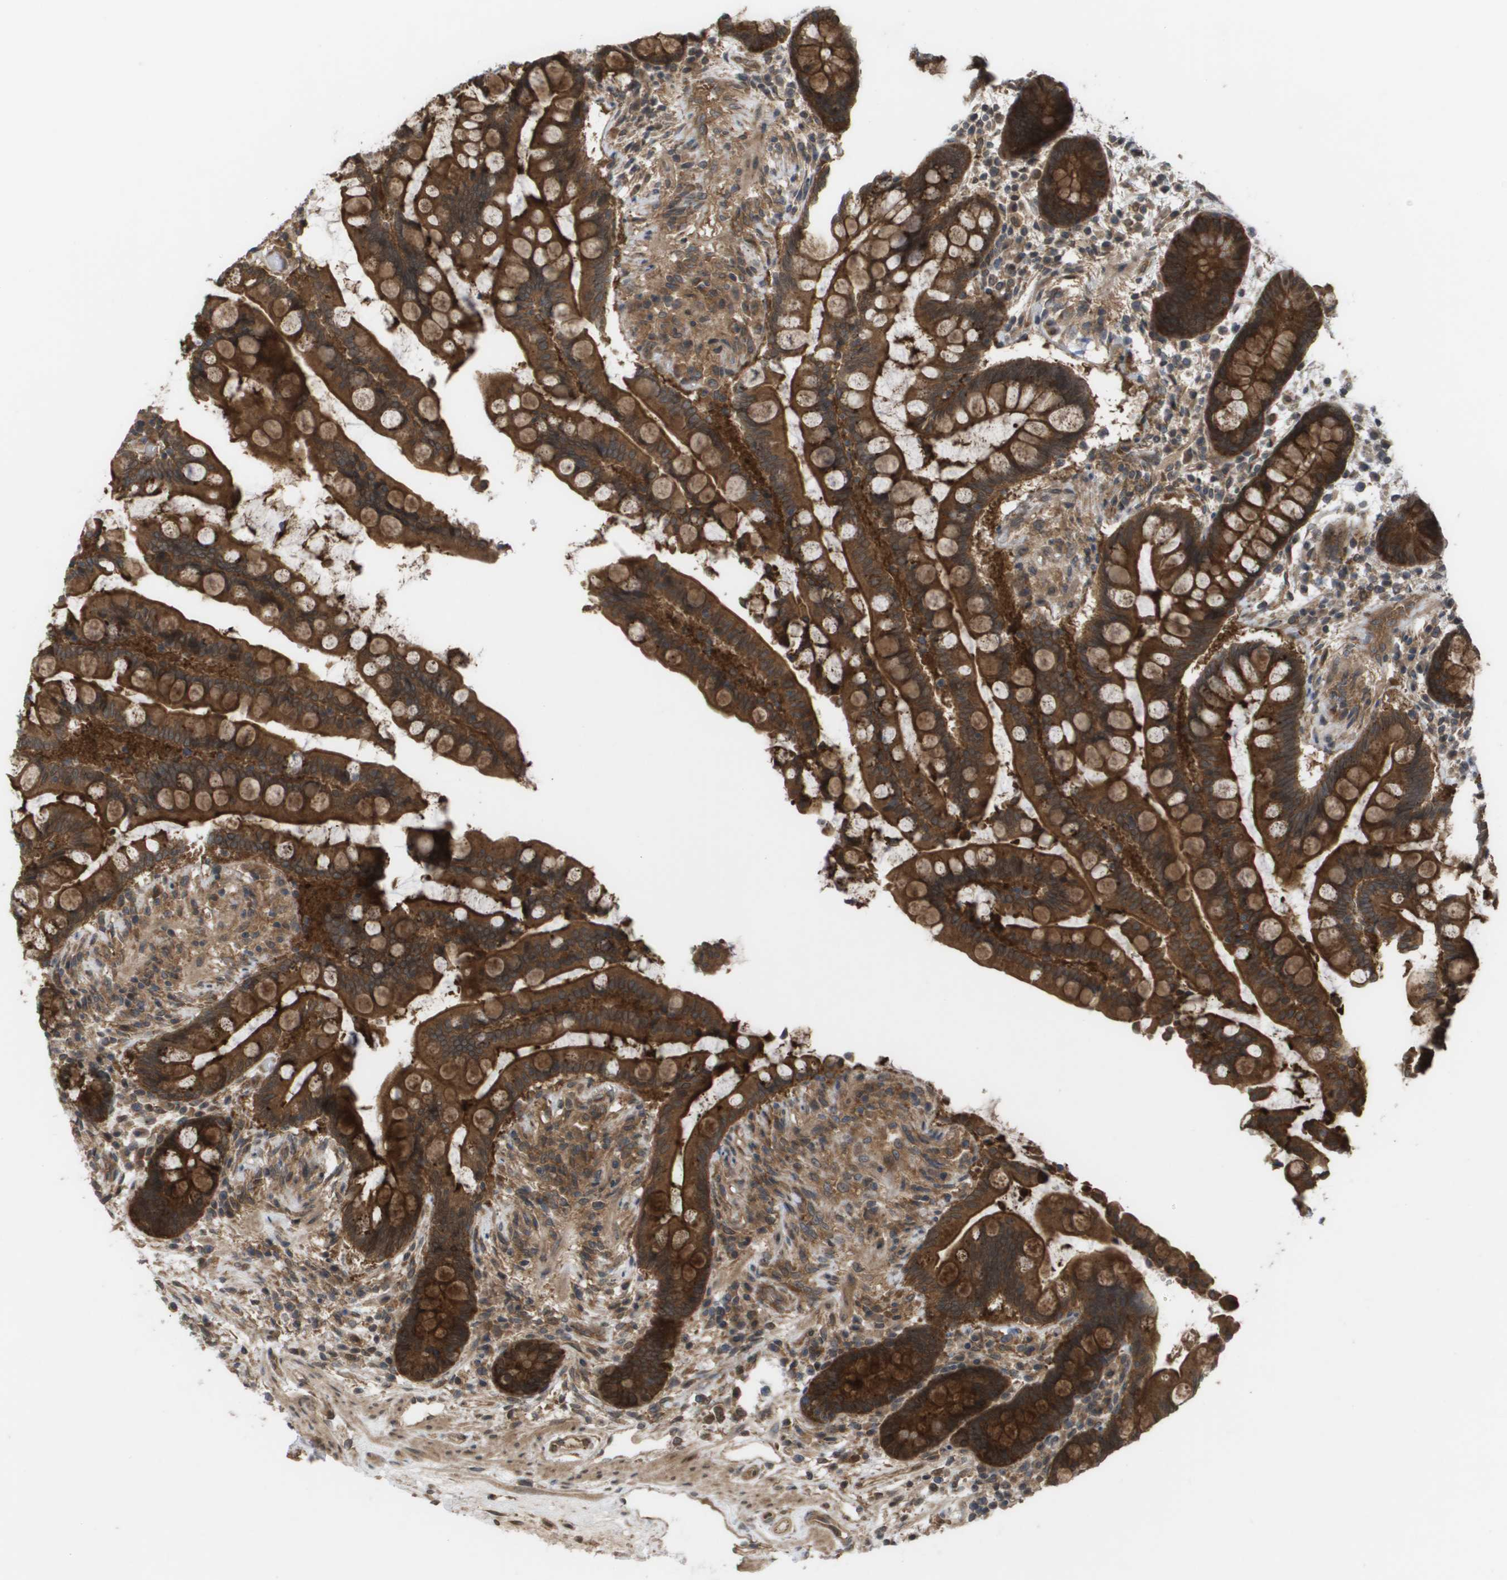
{"staining": {"intensity": "moderate", "quantity": ">75%", "location": "cytoplasmic/membranous"}, "tissue": "colon", "cell_type": "Endothelial cells", "image_type": "normal", "snomed": [{"axis": "morphology", "description": "Normal tissue, NOS"}, {"axis": "topography", "description": "Colon"}], "caption": "Immunohistochemistry image of normal colon stained for a protein (brown), which displays medium levels of moderate cytoplasmic/membranous staining in about >75% of endothelial cells.", "gene": "CTPS2", "patient": {"sex": "male", "age": 73}}